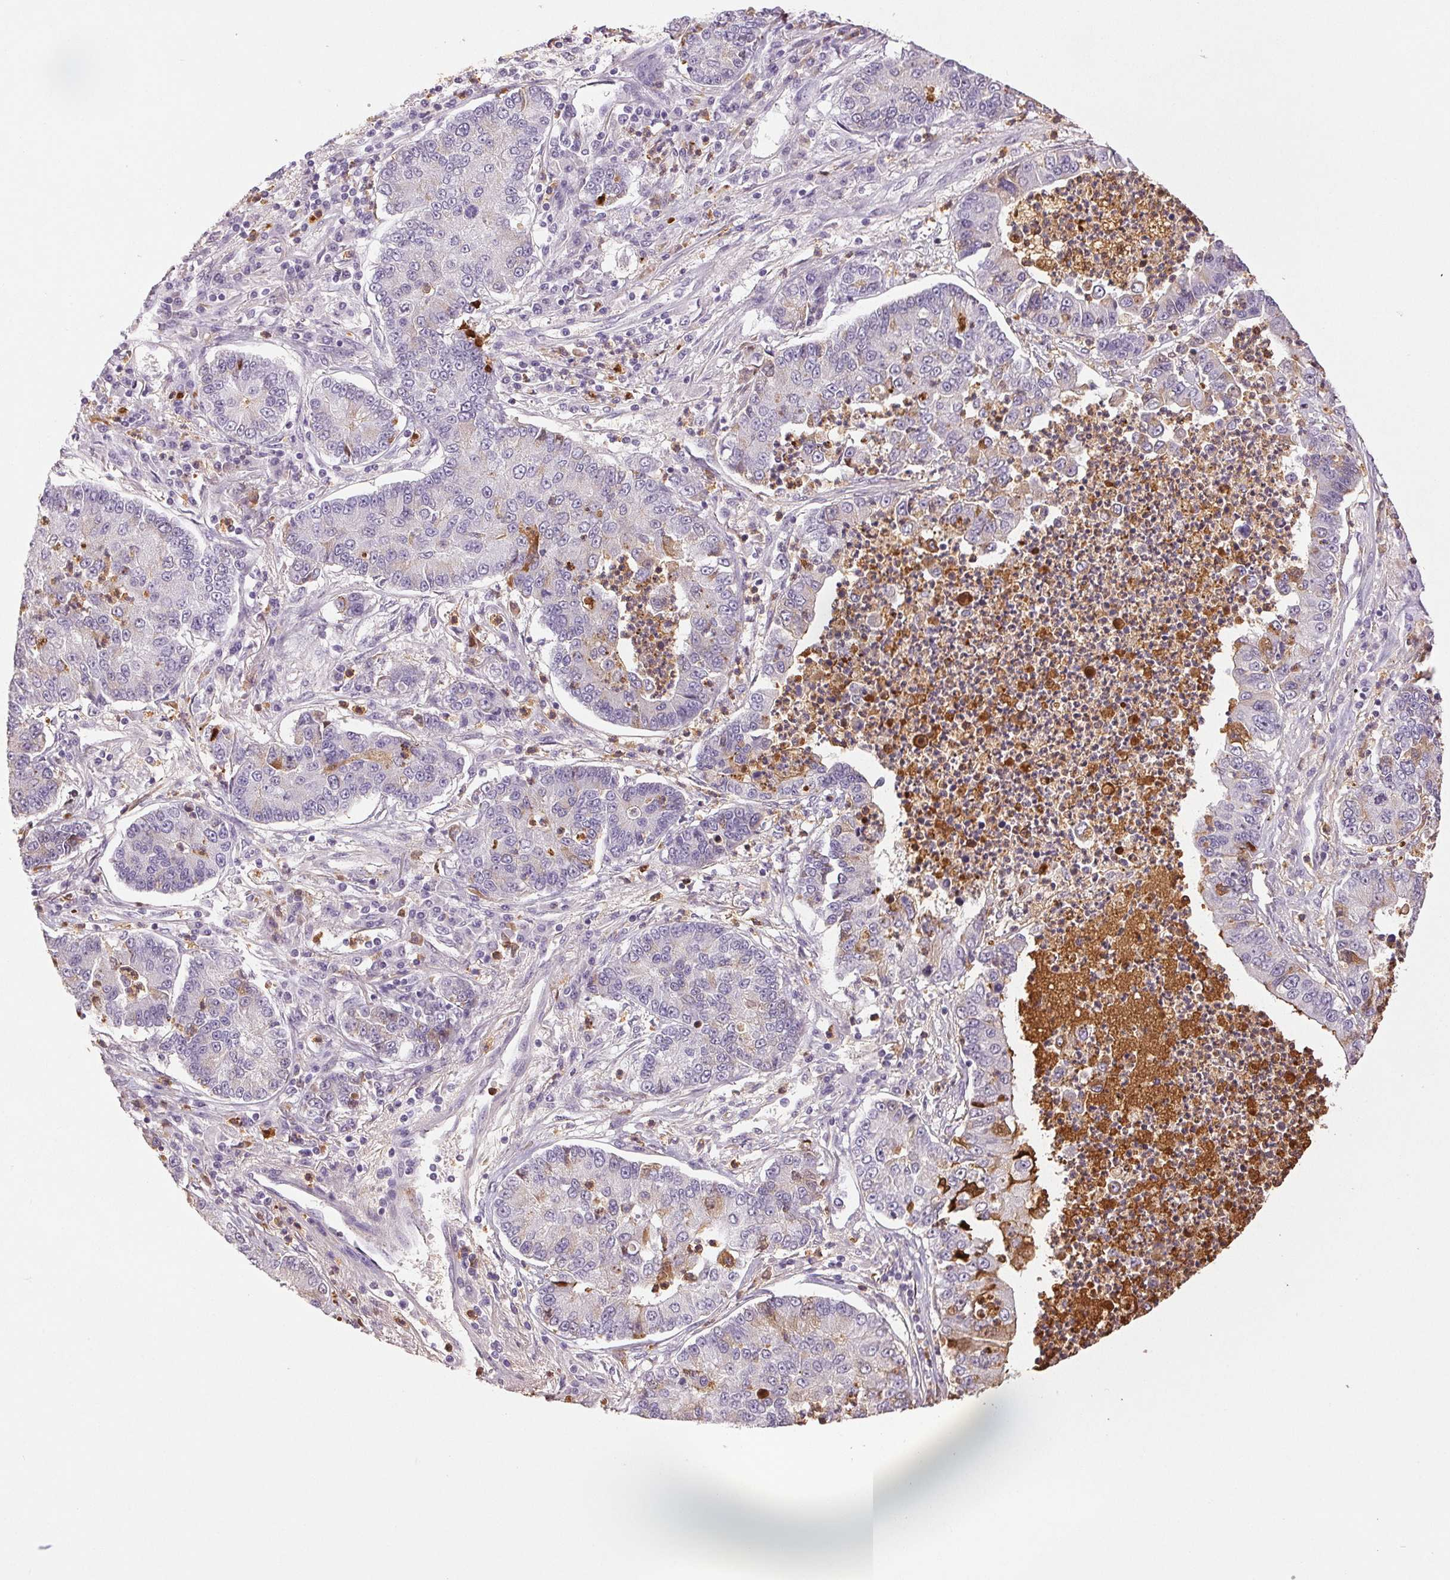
{"staining": {"intensity": "negative", "quantity": "none", "location": "none"}, "tissue": "lung cancer", "cell_type": "Tumor cells", "image_type": "cancer", "snomed": [{"axis": "morphology", "description": "Adenocarcinoma, NOS"}, {"axis": "topography", "description": "Lung"}], "caption": "A micrograph of human lung adenocarcinoma is negative for staining in tumor cells.", "gene": "LTF", "patient": {"sex": "female", "age": 57}}